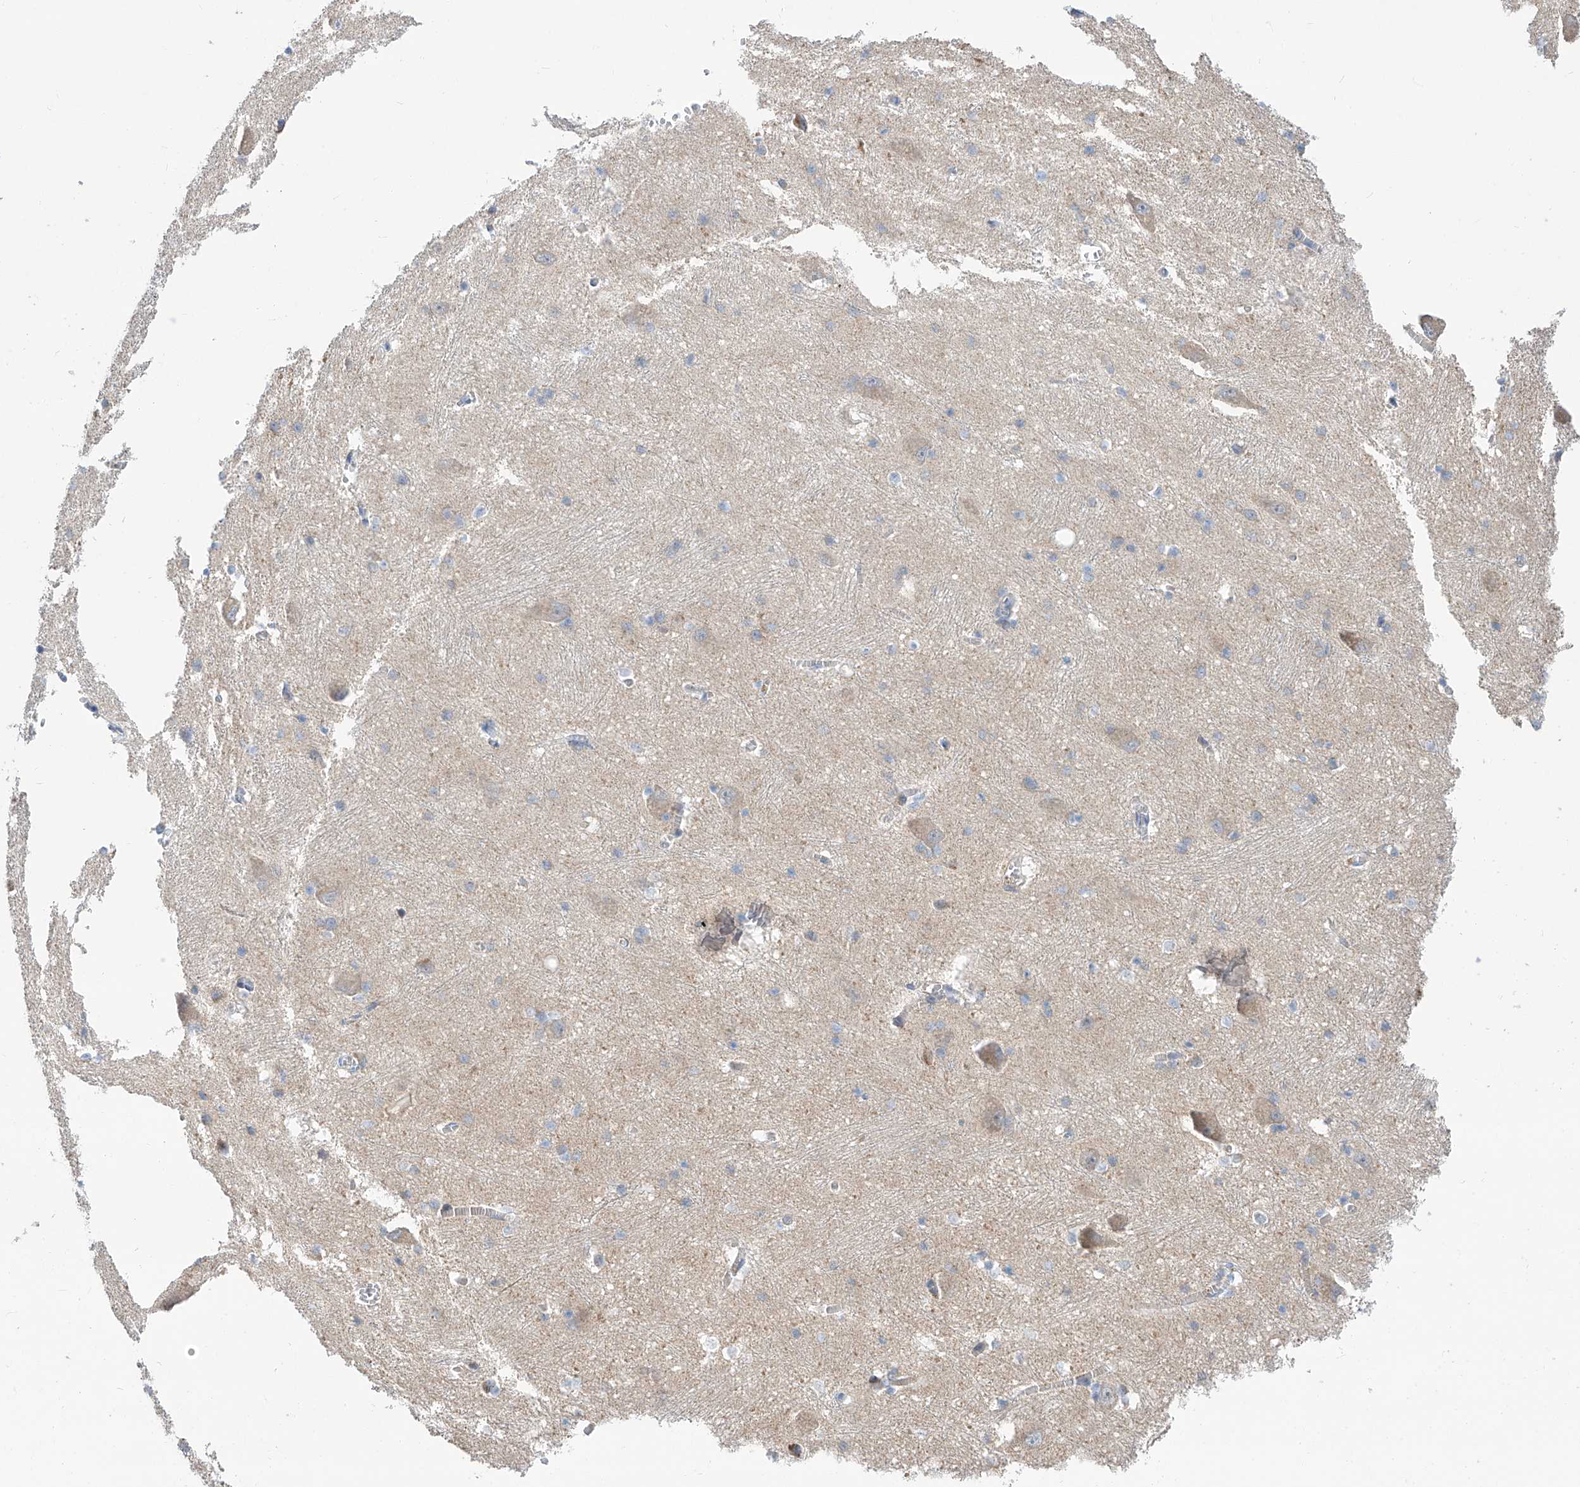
{"staining": {"intensity": "weak", "quantity": "<25%", "location": "cytoplasmic/membranous"}, "tissue": "caudate", "cell_type": "Glial cells", "image_type": "normal", "snomed": [{"axis": "morphology", "description": "Normal tissue, NOS"}, {"axis": "topography", "description": "Lateral ventricle wall"}], "caption": "Micrograph shows no protein expression in glial cells of benign caudate.", "gene": "SLC22A7", "patient": {"sex": "male", "age": 37}}